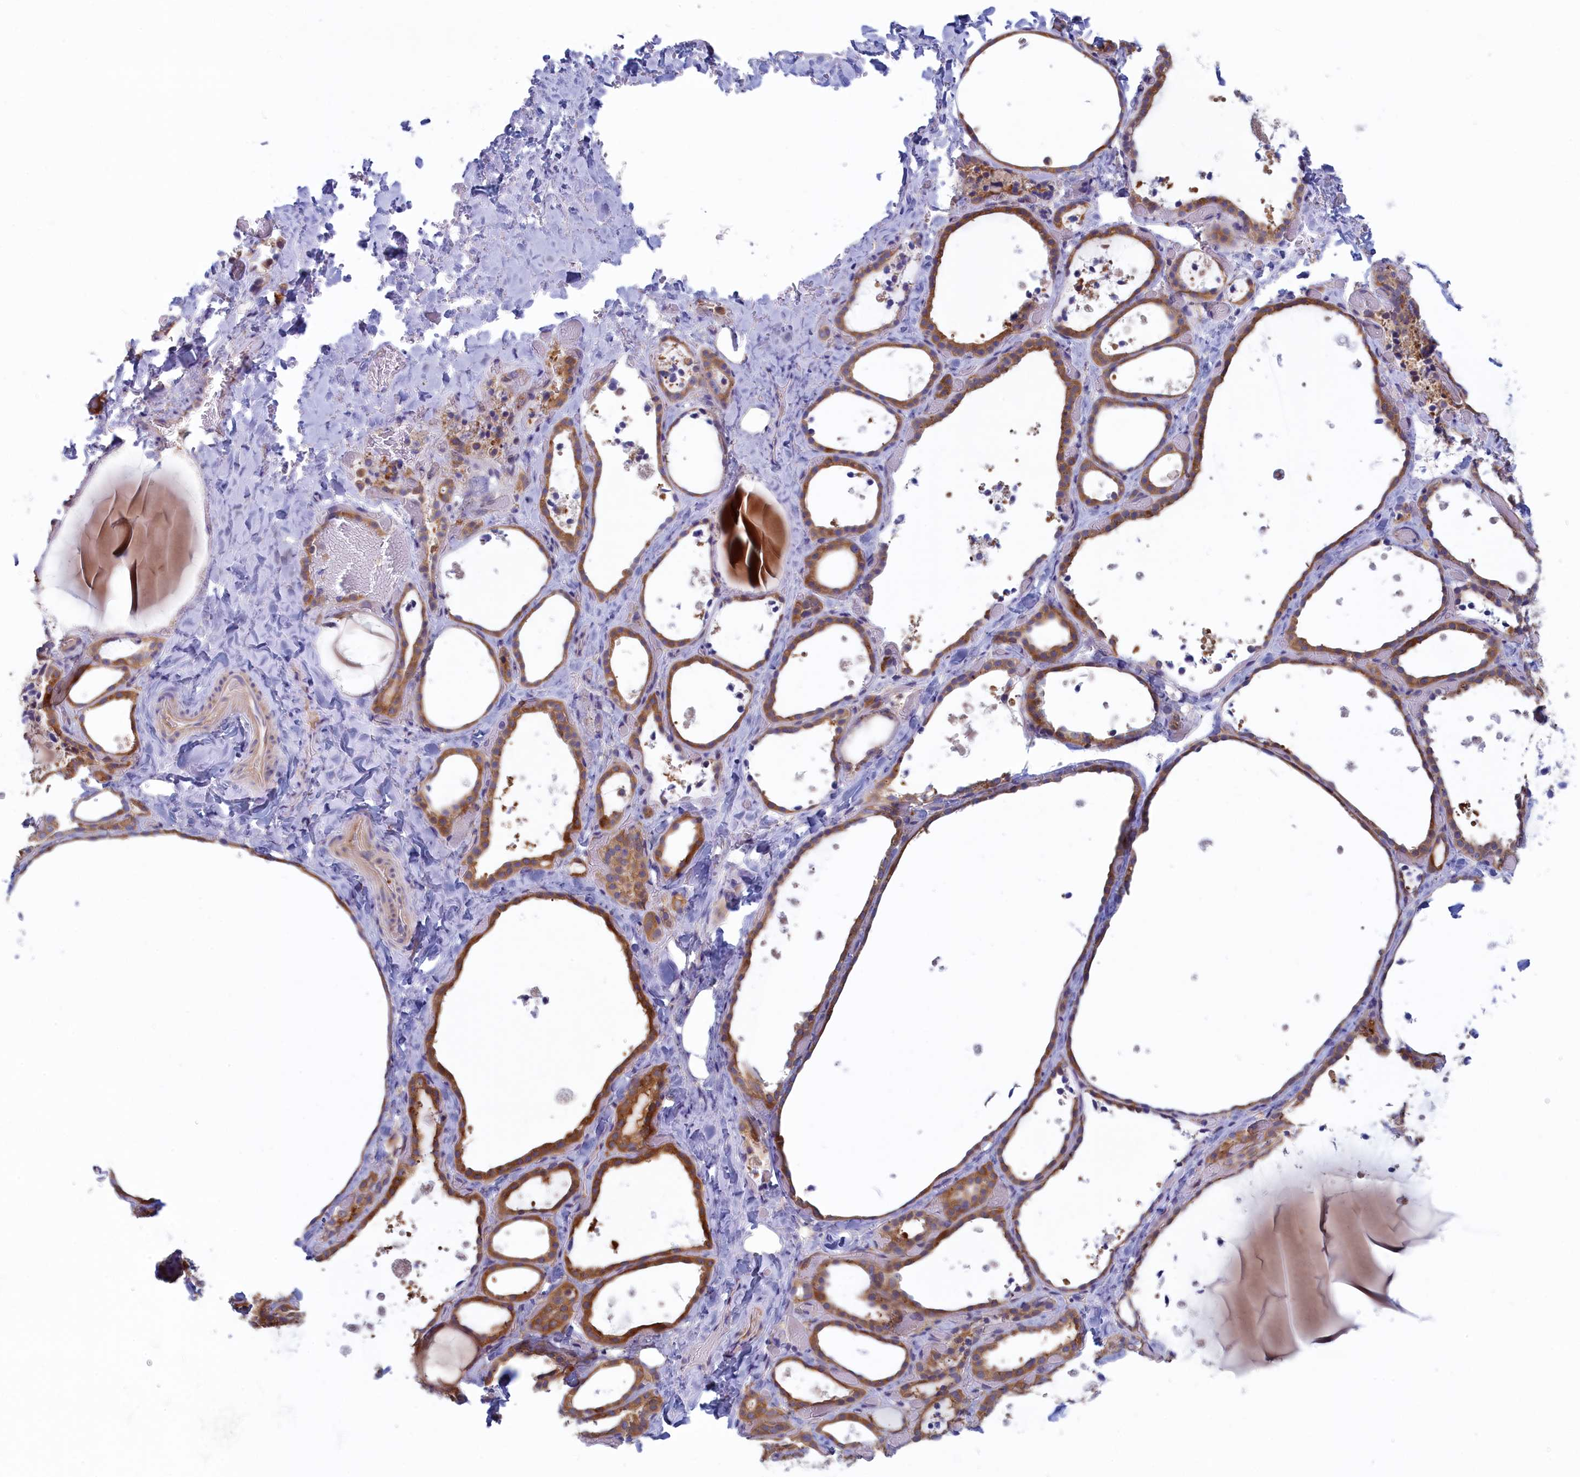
{"staining": {"intensity": "moderate", "quantity": ">75%", "location": "cytoplasmic/membranous"}, "tissue": "thyroid gland", "cell_type": "Glandular cells", "image_type": "normal", "snomed": [{"axis": "morphology", "description": "Normal tissue, NOS"}, {"axis": "topography", "description": "Thyroid gland"}], "caption": "Immunohistochemistry micrograph of normal thyroid gland stained for a protein (brown), which shows medium levels of moderate cytoplasmic/membranous positivity in about >75% of glandular cells.", "gene": "SYNDIG1L", "patient": {"sex": "female", "age": 44}}